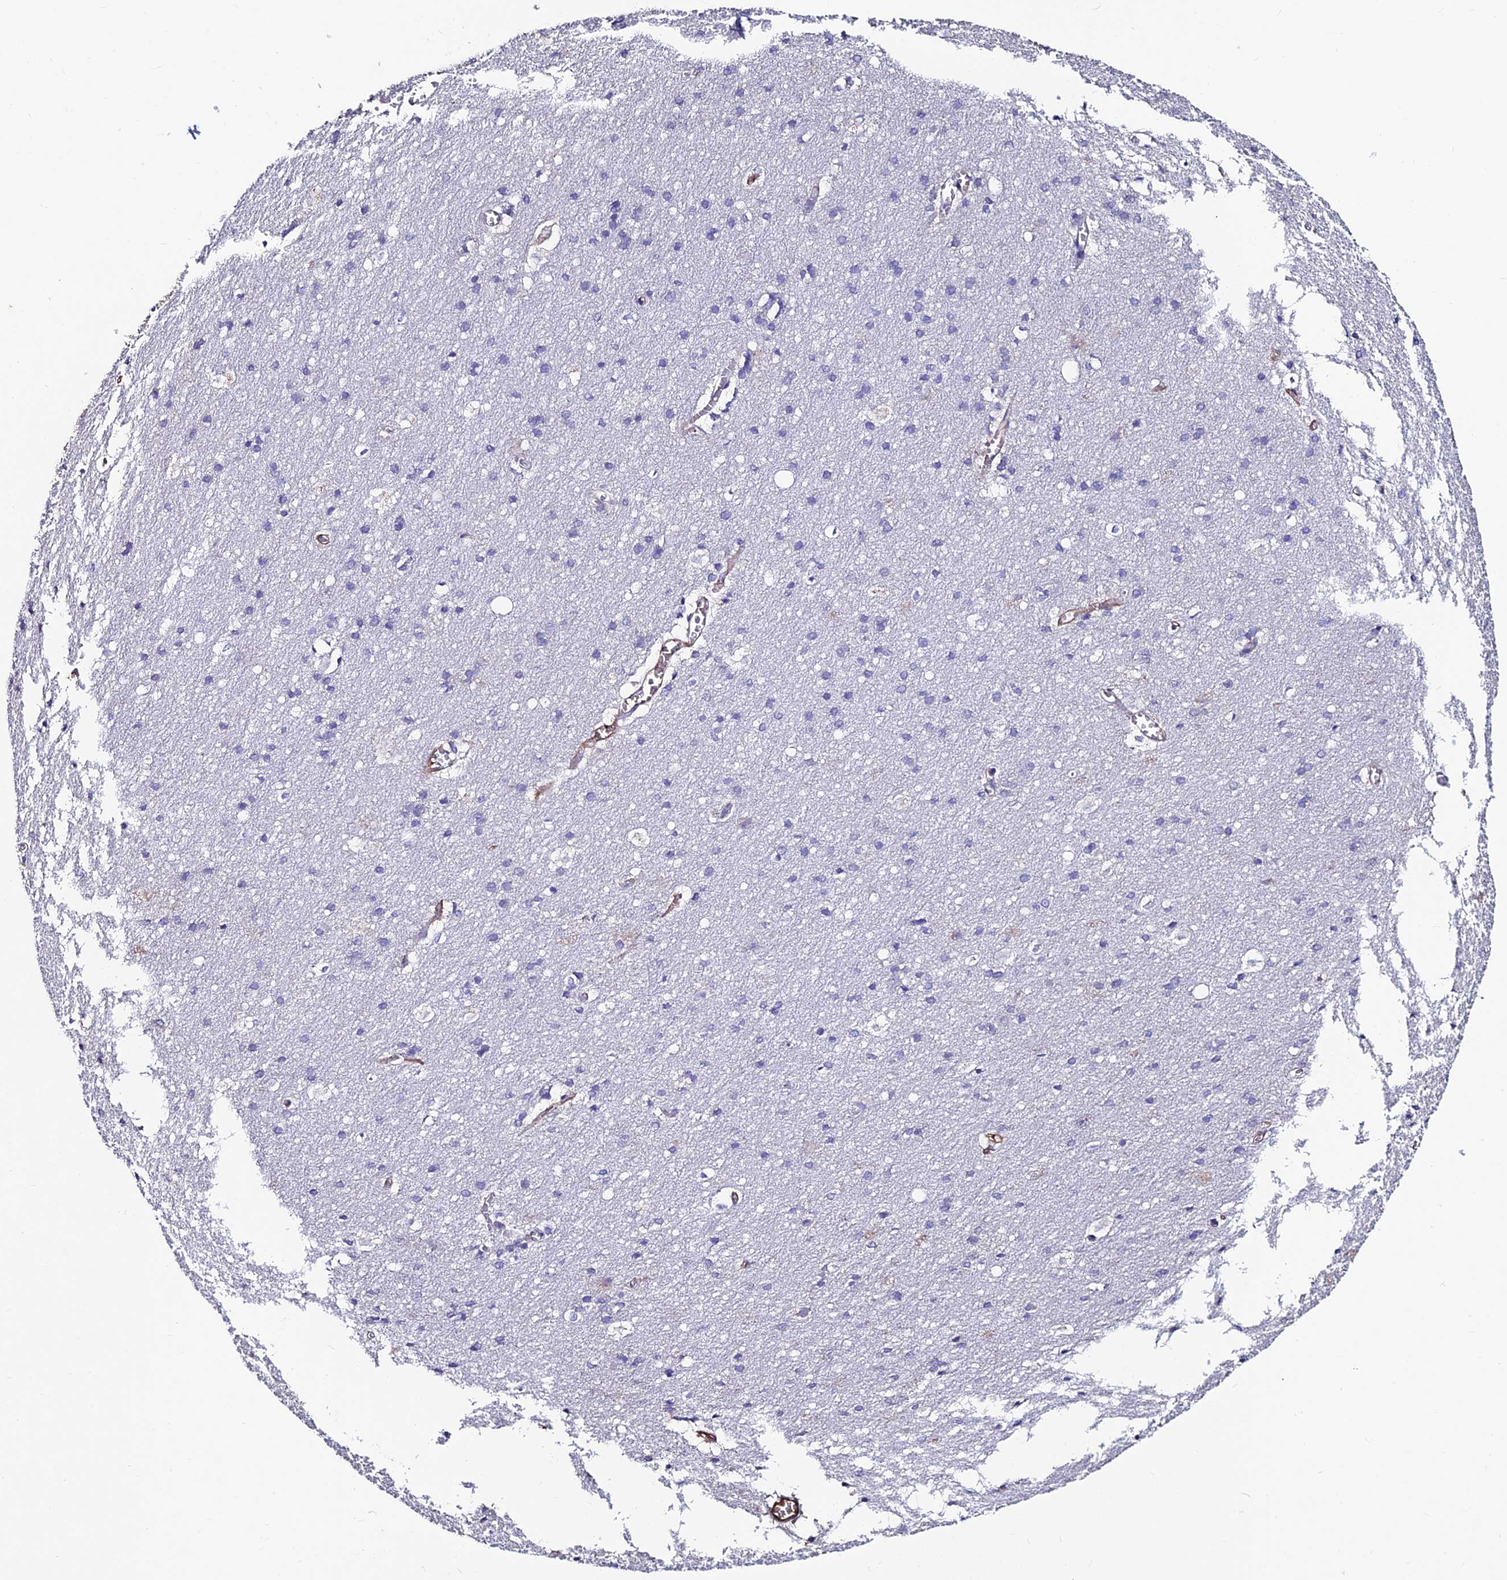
{"staining": {"intensity": "moderate", "quantity": "25%-75%", "location": "cytoplasmic/membranous"}, "tissue": "cerebral cortex", "cell_type": "Endothelial cells", "image_type": "normal", "snomed": [{"axis": "morphology", "description": "Normal tissue, NOS"}, {"axis": "topography", "description": "Cerebral cortex"}], "caption": "Moderate cytoplasmic/membranous positivity for a protein is present in approximately 25%-75% of endothelial cells of unremarkable cerebral cortex using immunohistochemistry.", "gene": "SLC25A16", "patient": {"sex": "male", "age": 54}}